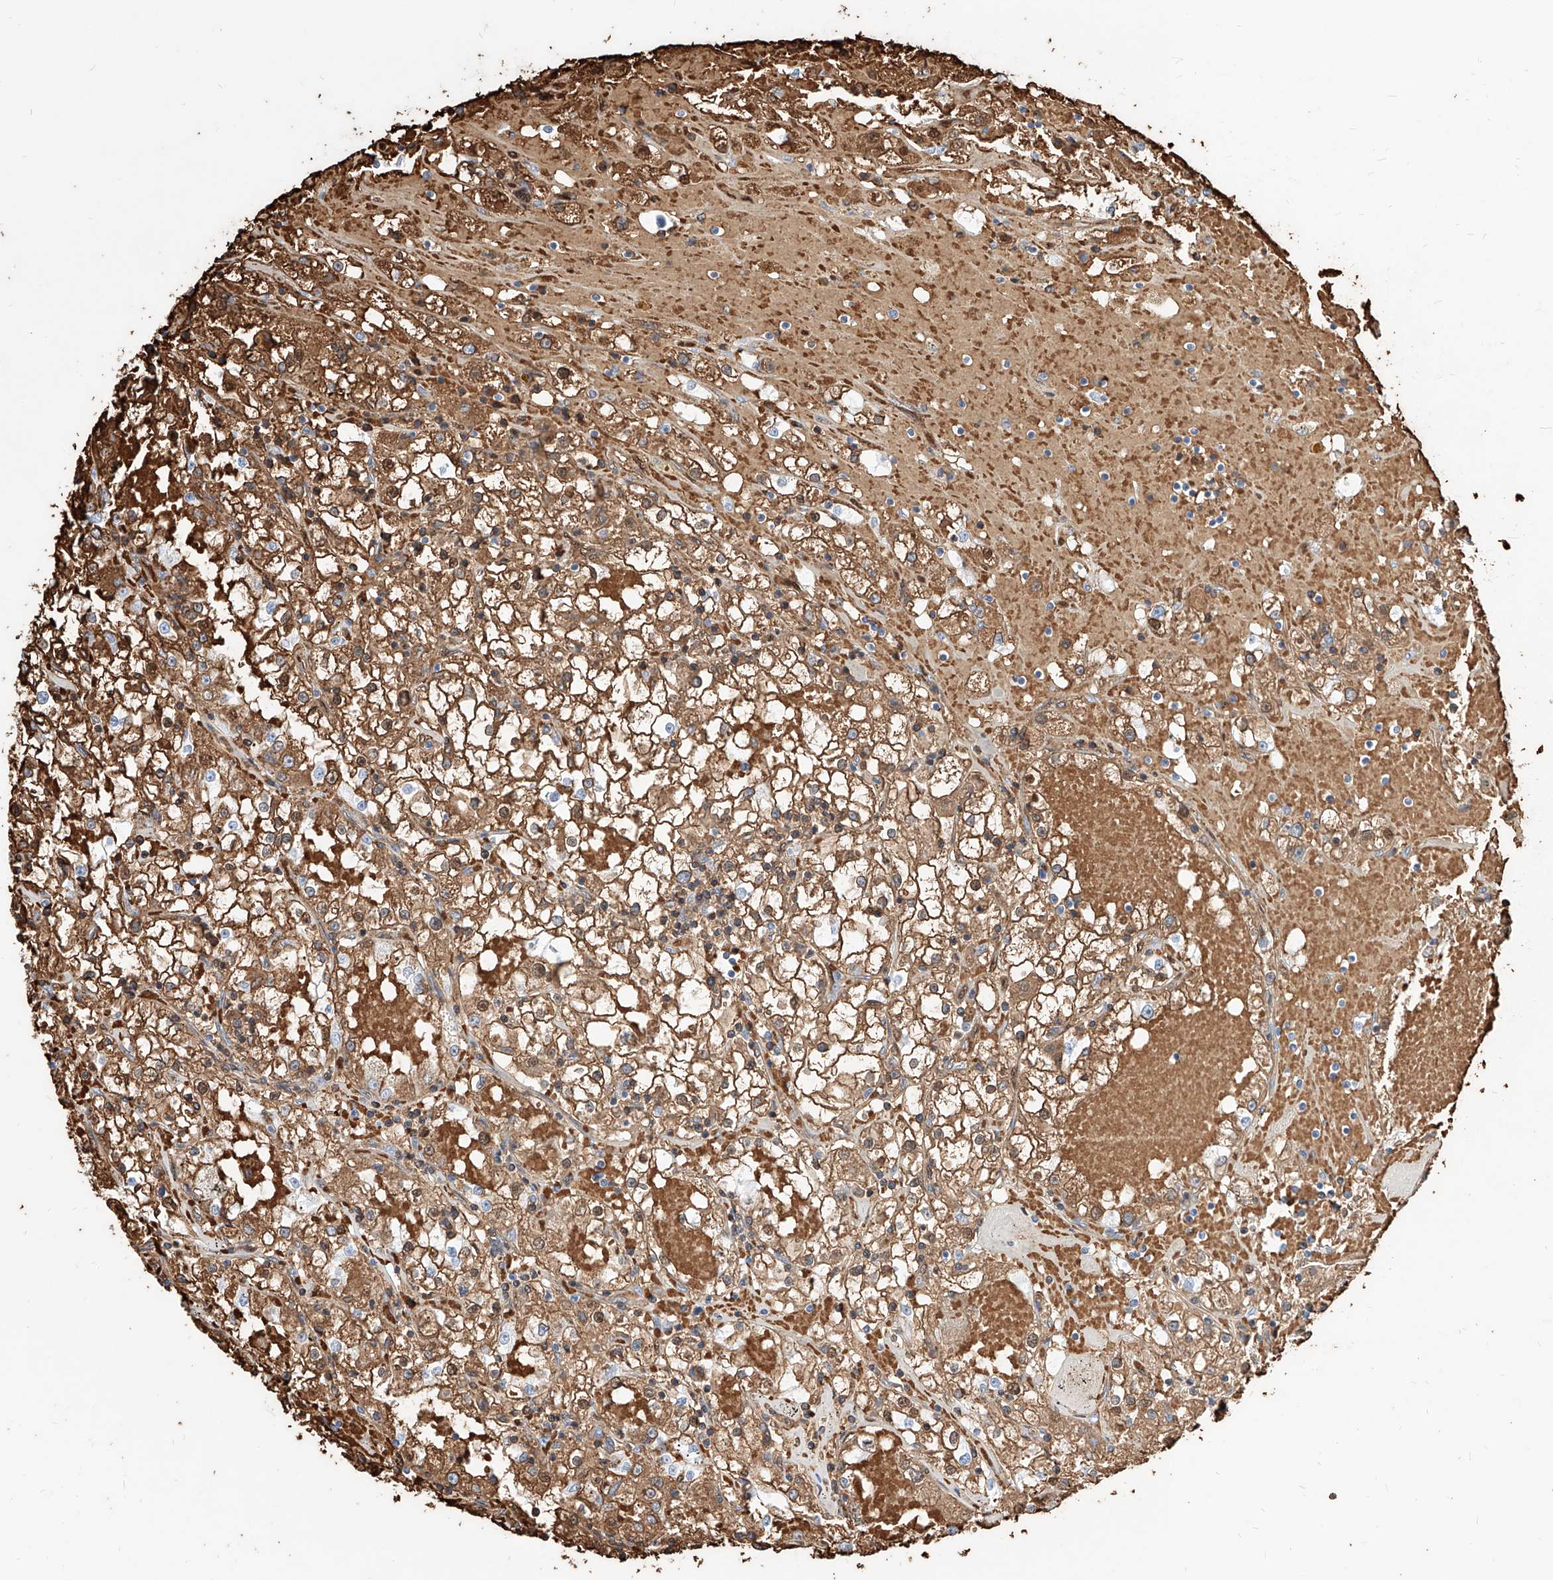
{"staining": {"intensity": "moderate", "quantity": ">75%", "location": "cytoplasmic/membranous,nuclear"}, "tissue": "renal cancer", "cell_type": "Tumor cells", "image_type": "cancer", "snomed": [{"axis": "morphology", "description": "Adenocarcinoma, NOS"}, {"axis": "topography", "description": "Kidney"}], "caption": "Immunohistochemistry of human renal cancer (adenocarcinoma) exhibits medium levels of moderate cytoplasmic/membranous and nuclear positivity in approximately >75% of tumor cells. The protein of interest is stained brown, and the nuclei are stained in blue (DAB (3,3'-diaminobenzidine) IHC with brightfield microscopy, high magnification).", "gene": "ZFP42", "patient": {"sex": "male", "age": 56}}